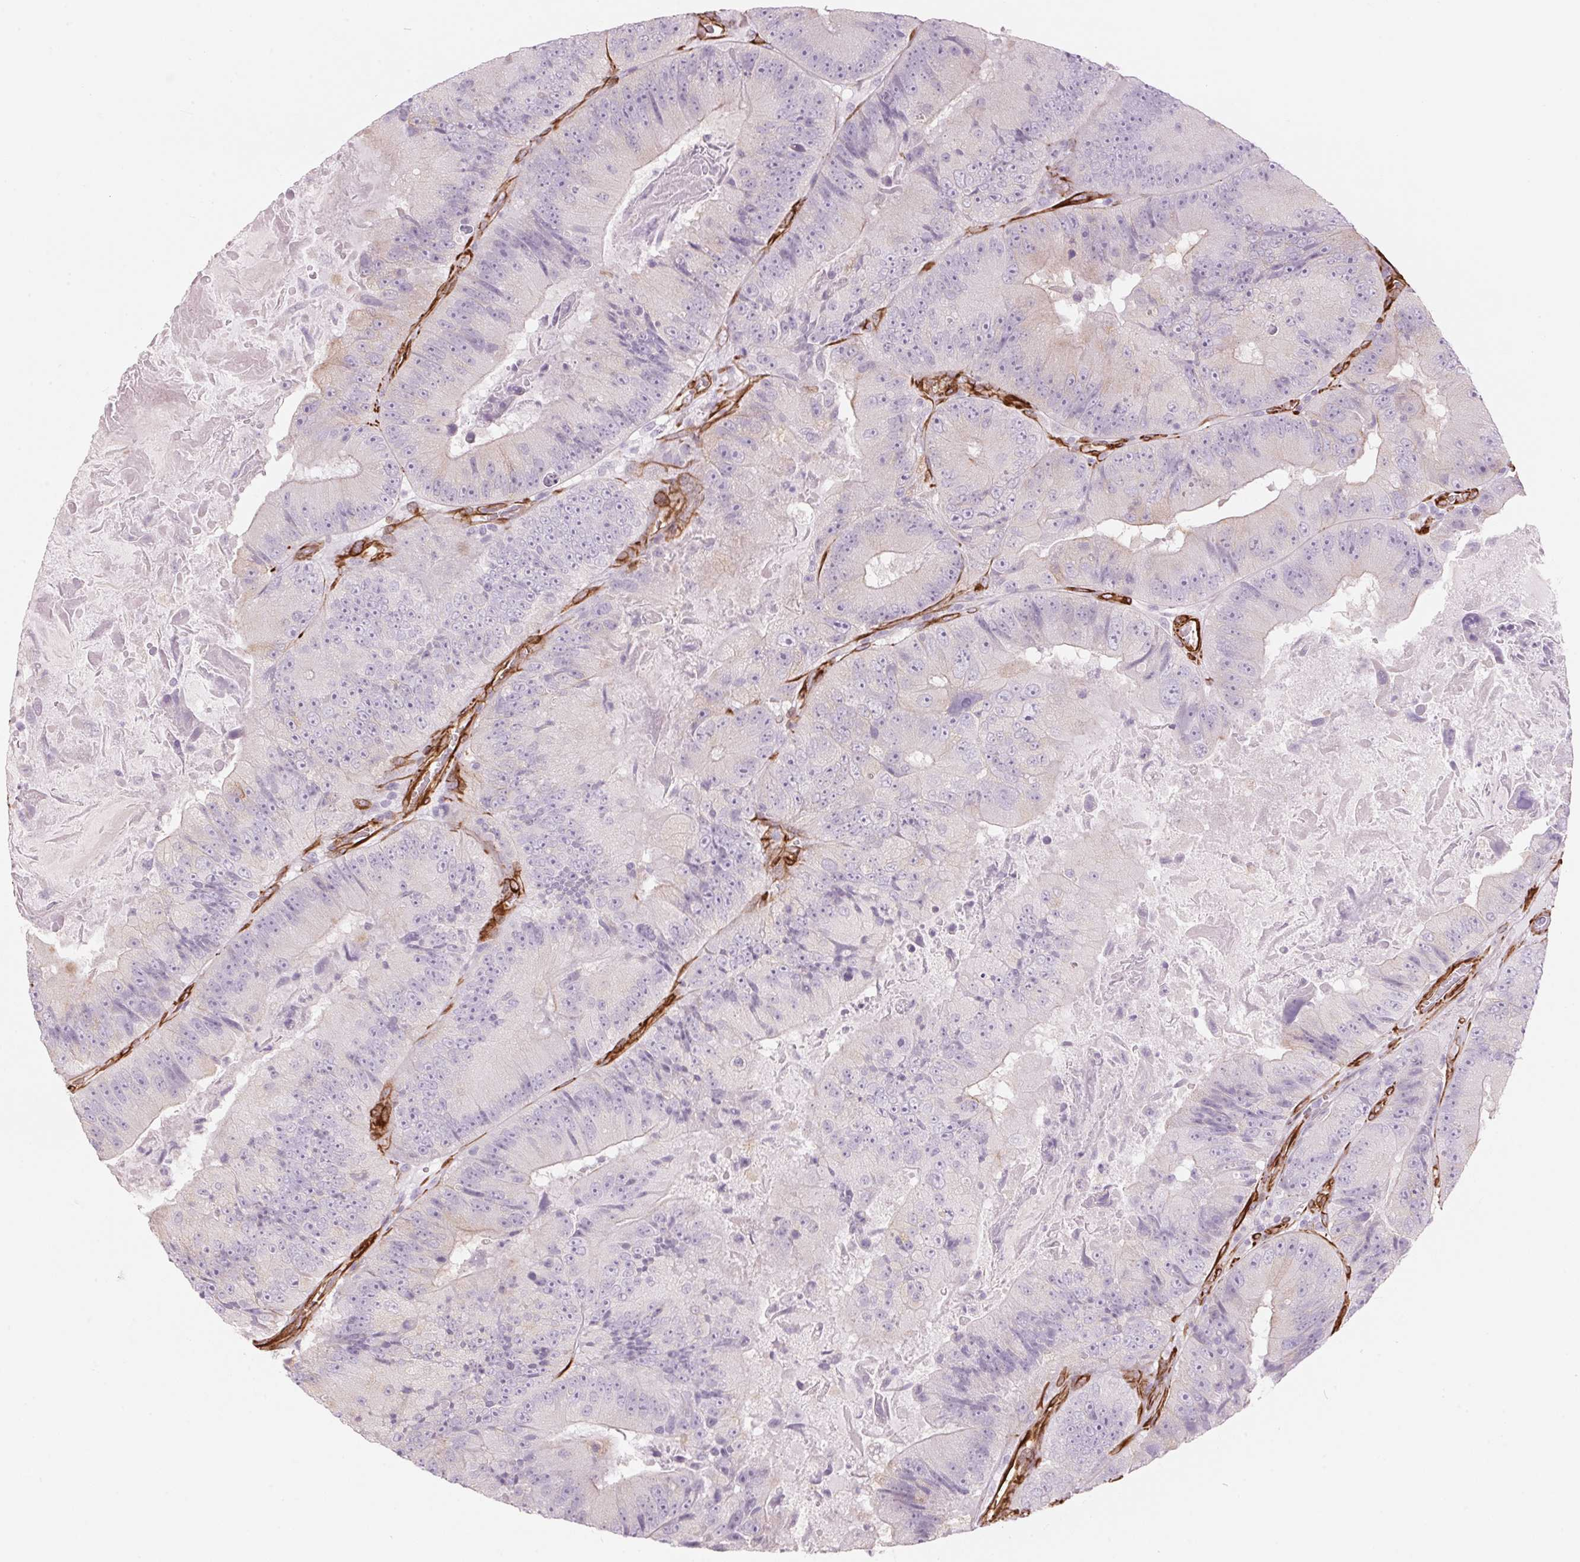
{"staining": {"intensity": "negative", "quantity": "none", "location": "none"}, "tissue": "colorectal cancer", "cell_type": "Tumor cells", "image_type": "cancer", "snomed": [{"axis": "morphology", "description": "Adenocarcinoma, NOS"}, {"axis": "topography", "description": "Colon"}], "caption": "There is no significant positivity in tumor cells of colorectal cancer (adenocarcinoma).", "gene": "CLPS", "patient": {"sex": "female", "age": 86}}